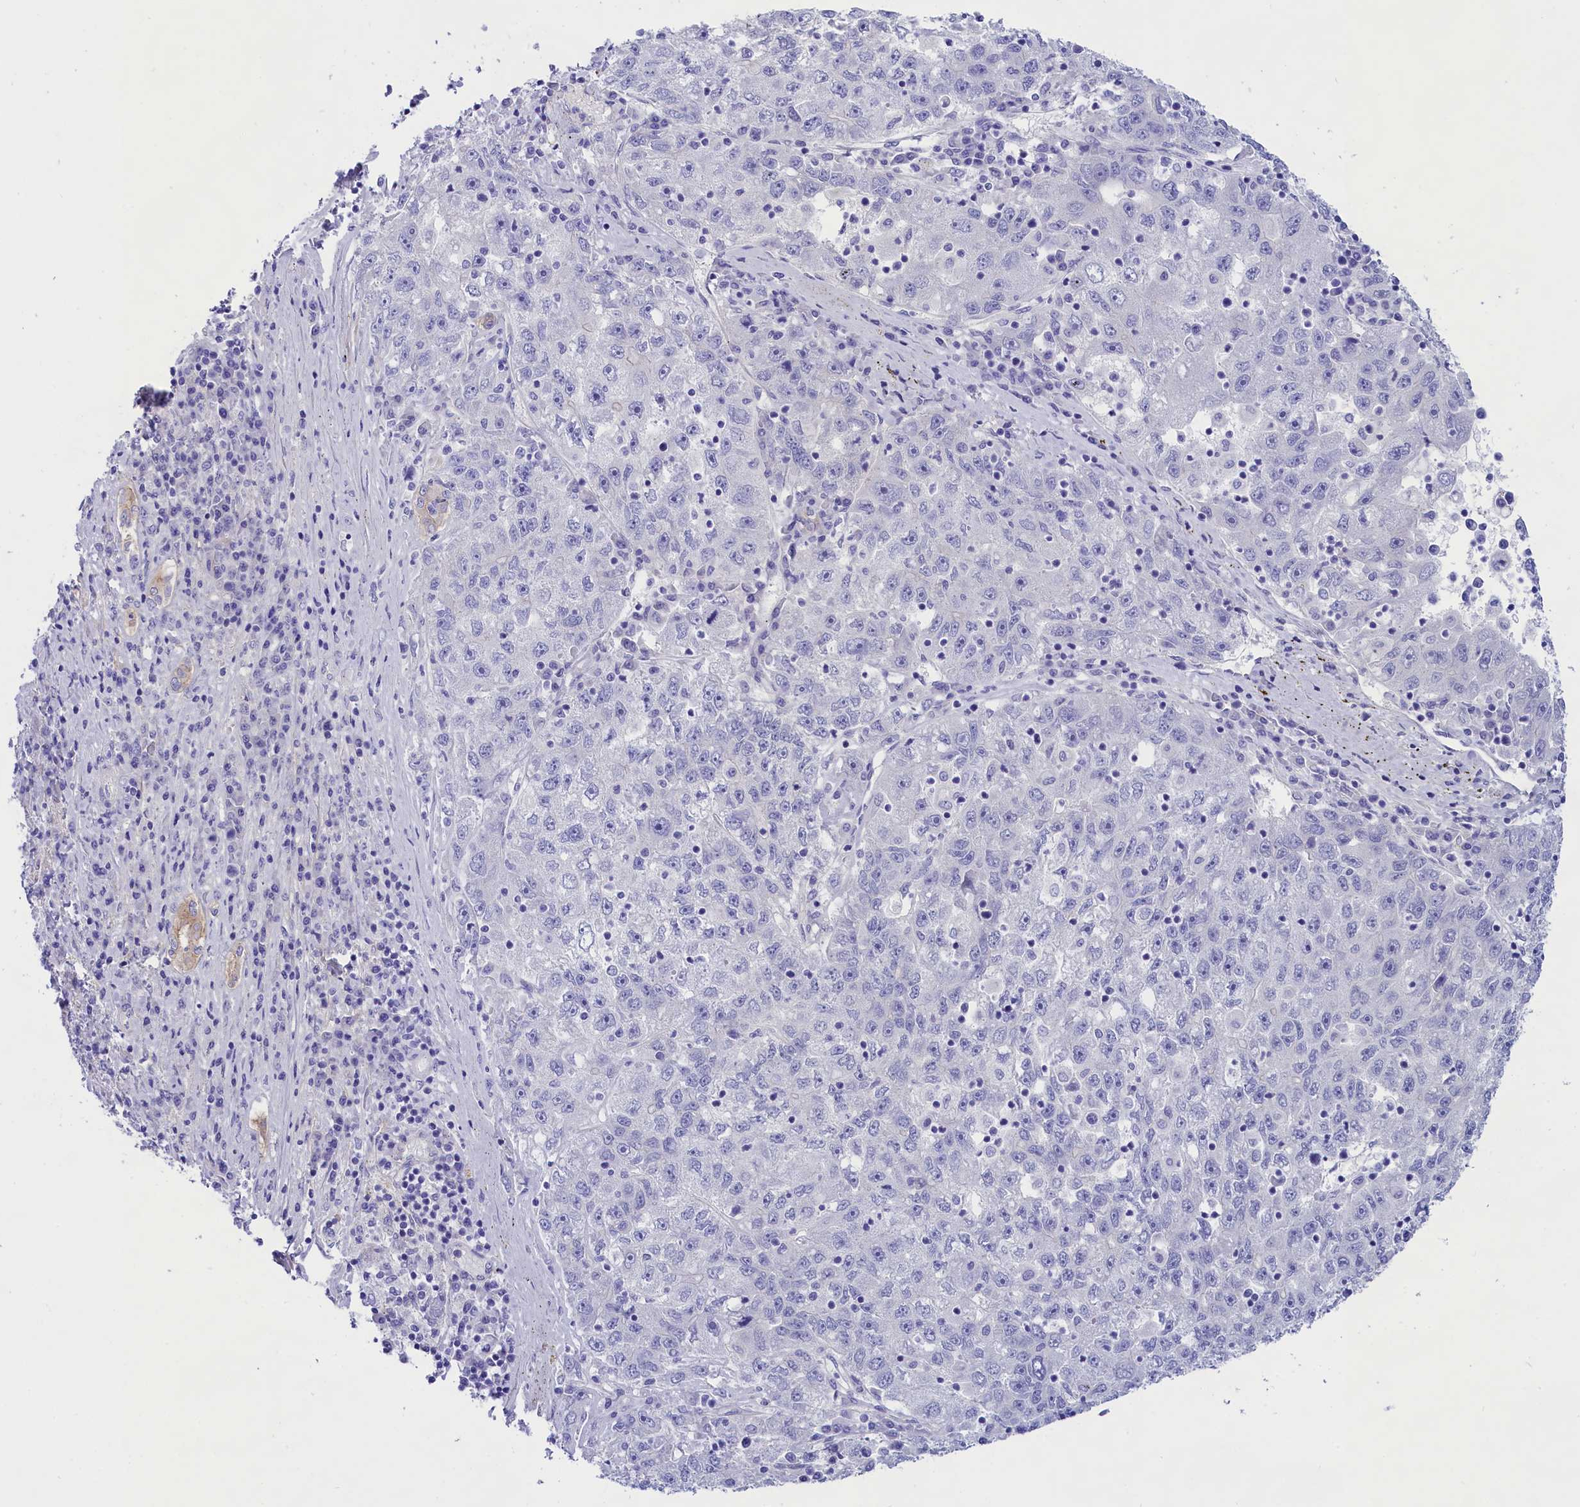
{"staining": {"intensity": "negative", "quantity": "none", "location": "none"}, "tissue": "liver cancer", "cell_type": "Tumor cells", "image_type": "cancer", "snomed": [{"axis": "morphology", "description": "Carcinoma, Hepatocellular, NOS"}, {"axis": "topography", "description": "Liver"}], "caption": "Immunohistochemical staining of human liver cancer shows no significant expression in tumor cells.", "gene": "PPP1R13L", "patient": {"sex": "male", "age": 49}}